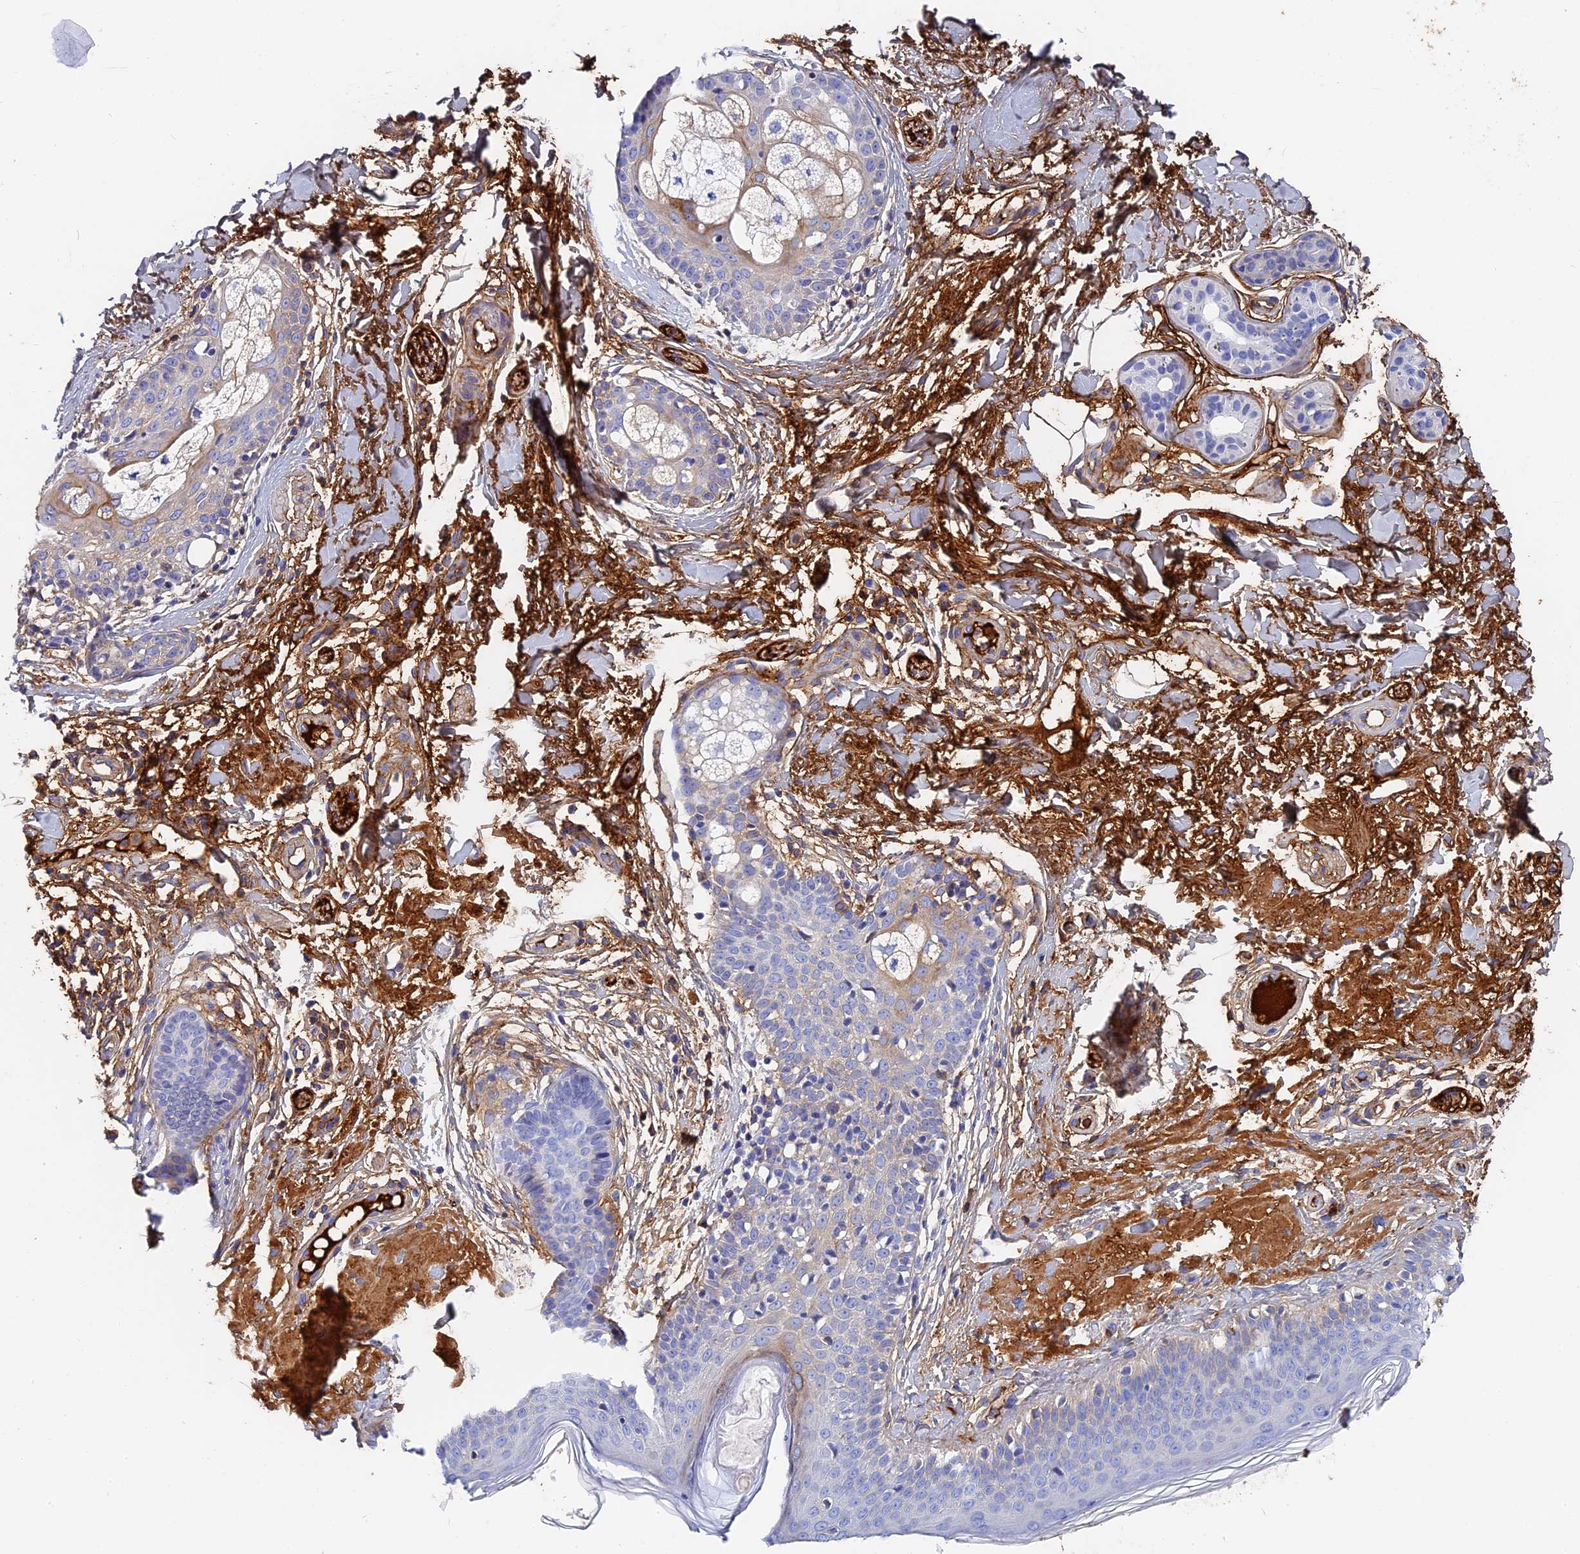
{"staining": {"intensity": "negative", "quantity": "none", "location": "none"}, "tissue": "skin cancer", "cell_type": "Tumor cells", "image_type": "cancer", "snomed": [{"axis": "morphology", "description": "Basal cell carcinoma"}, {"axis": "topography", "description": "Skin"}], "caption": "There is no significant staining in tumor cells of basal cell carcinoma (skin).", "gene": "ITIH1", "patient": {"sex": "female", "age": 61}}